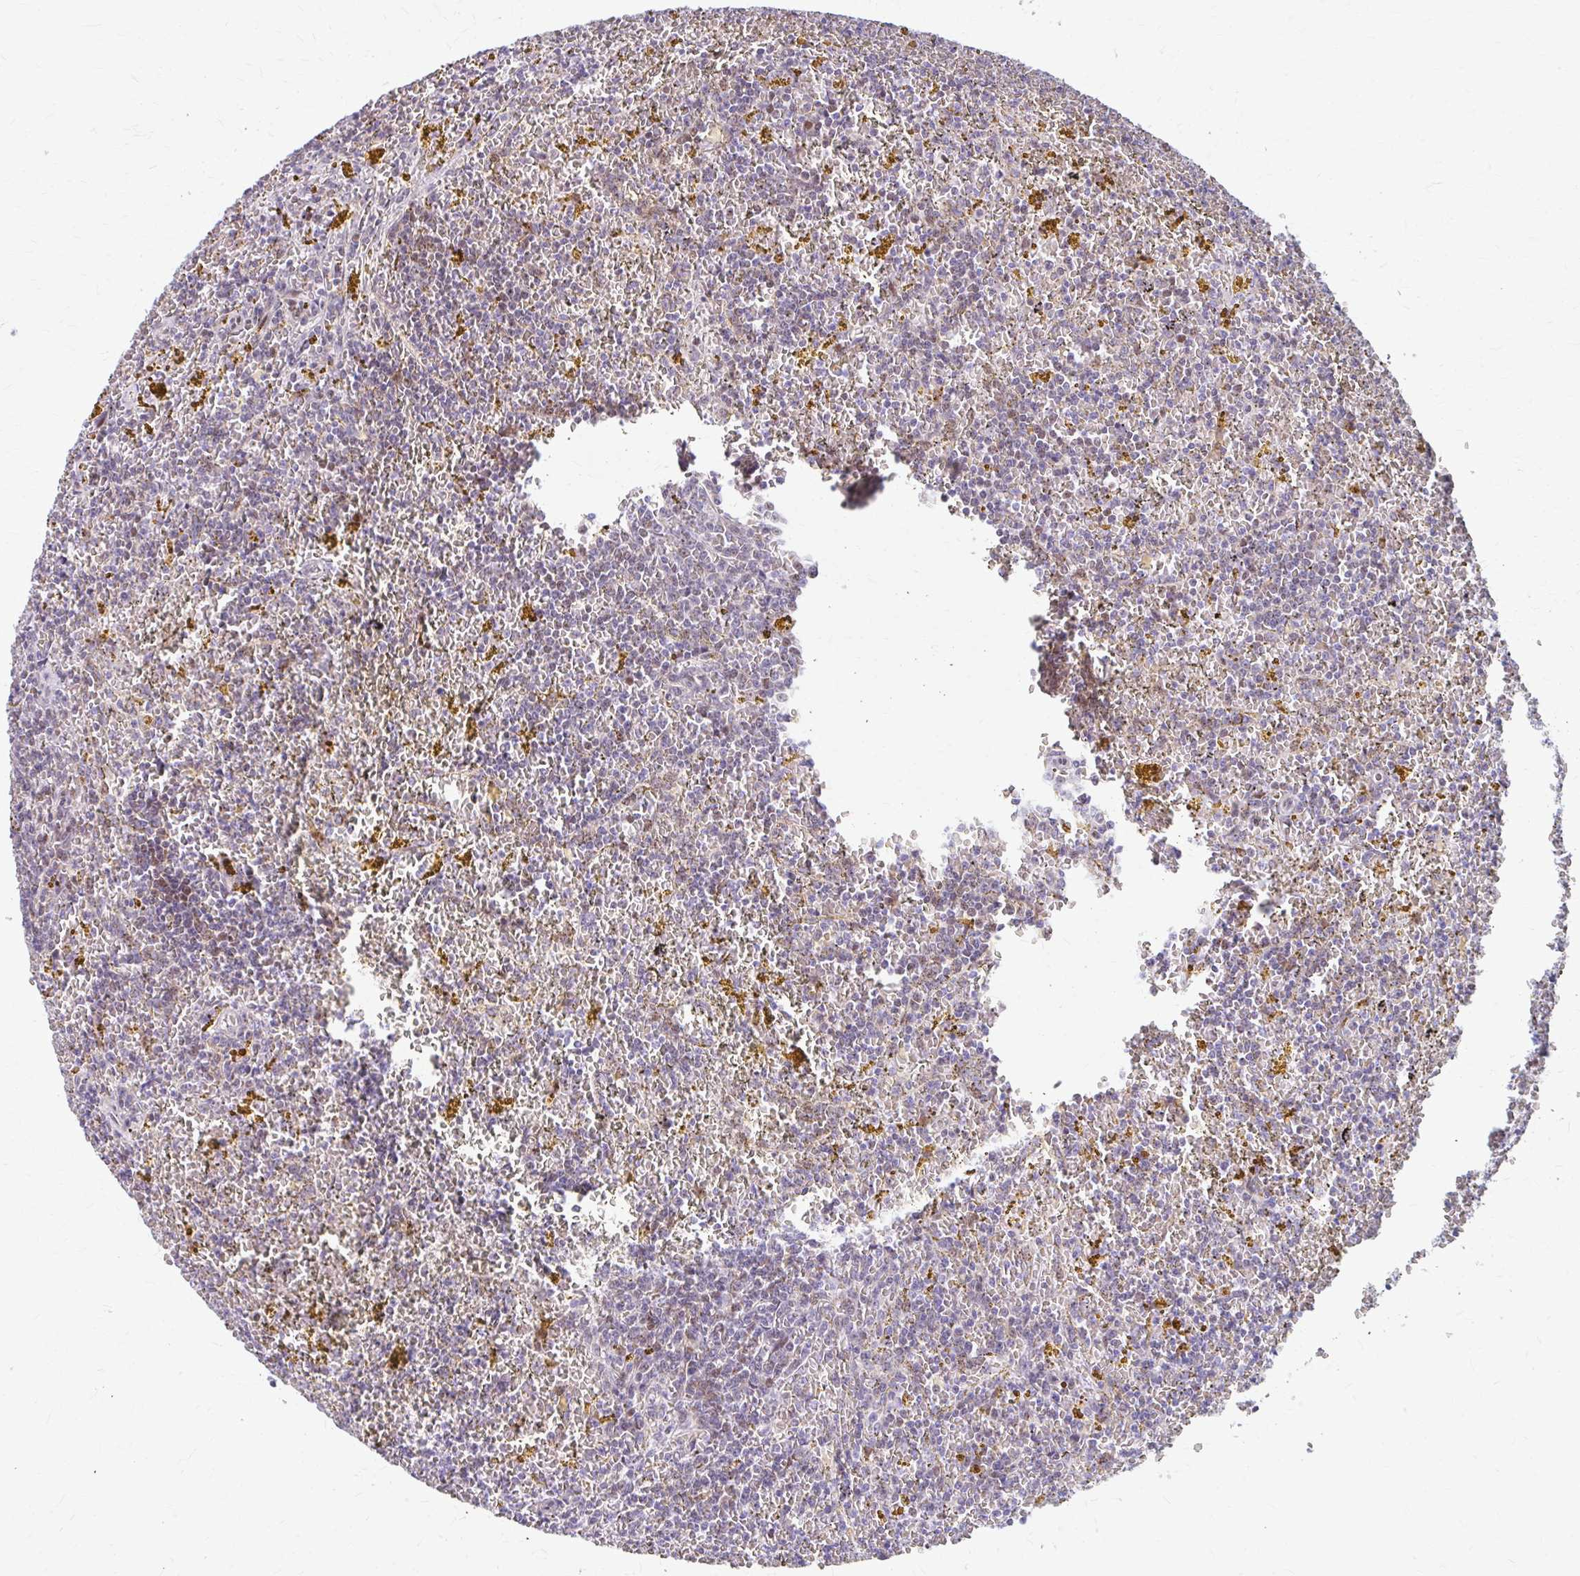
{"staining": {"intensity": "negative", "quantity": "none", "location": "none"}, "tissue": "lymphoma", "cell_type": "Tumor cells", "image_type": "cancer", "snomed": [{"axis": "morphology", "description": "Malignant lymphoma, non-Hodgkin's type, Low grade"}, {"axis": "topography", "description": "Spleen"}, {"axis": "topography", "description": "Lymph node"}], "caption": "A photomicrograph of lymphoma stained for a protein exhibits no brown staining in tumor cells.", "gene": "BEAN1", "patient": {"sex": "female", "age": 66}}